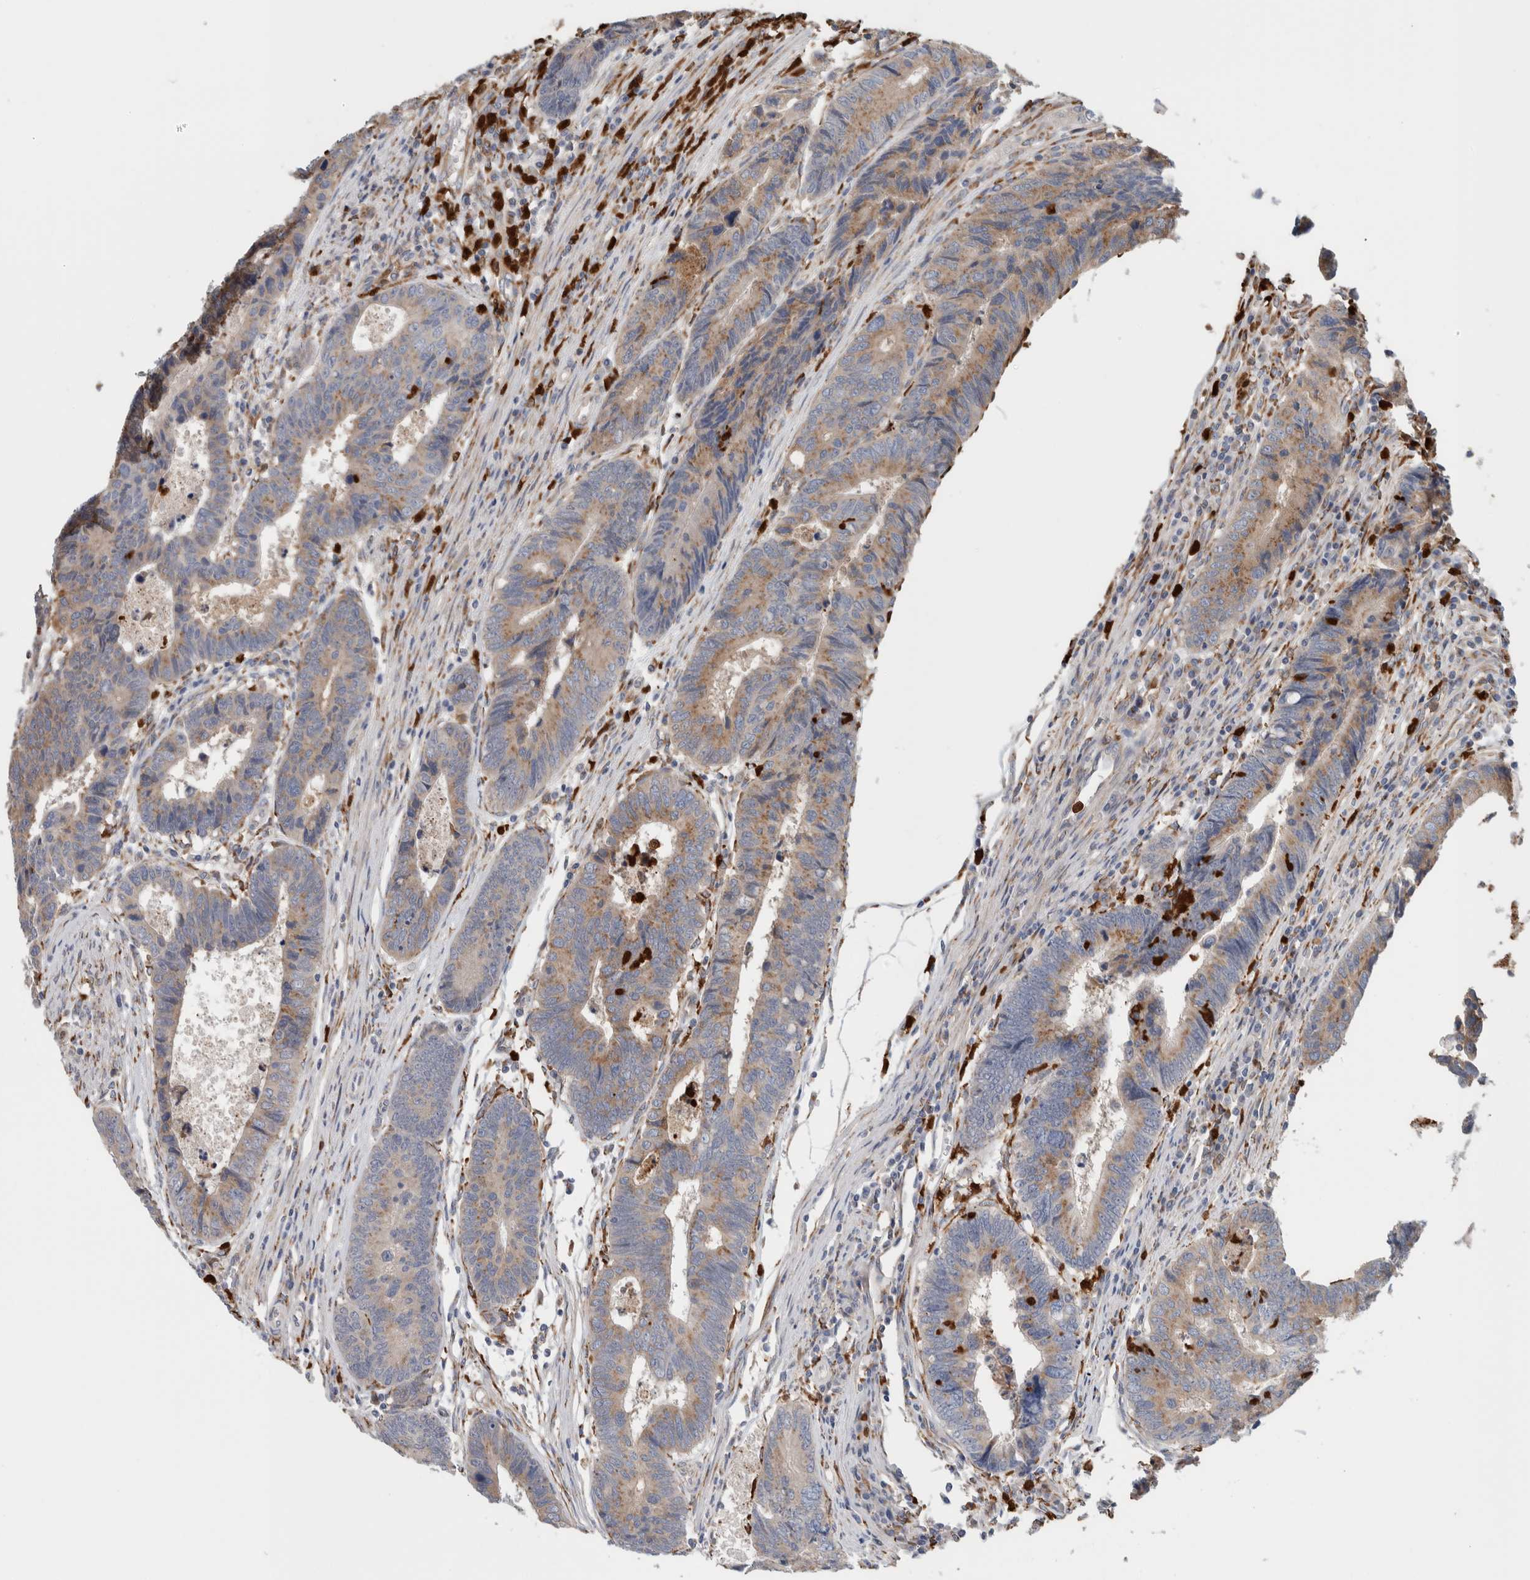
{"staining": {"intensity": "weak", "quantity": ">75%", "location": "cytoplasmic/membranous"}, "tissue": "colorectal cancer", "cell_type": "Tumor cells", "image_type": "cancer", "snomed": [{"axis": "morphology", "description": "Adenocarcinoma, NOS"}, {"axis": "topography", "description": "Rectum"}], "caption": "The immunohistochemical stain shows weak cytoplasmic/membranous expression in tumor cells of colorectal cancer (adenocarcinoma) tissue.", "gene": "P4HA1", "patient": {"sex": "male", "age": 84}}